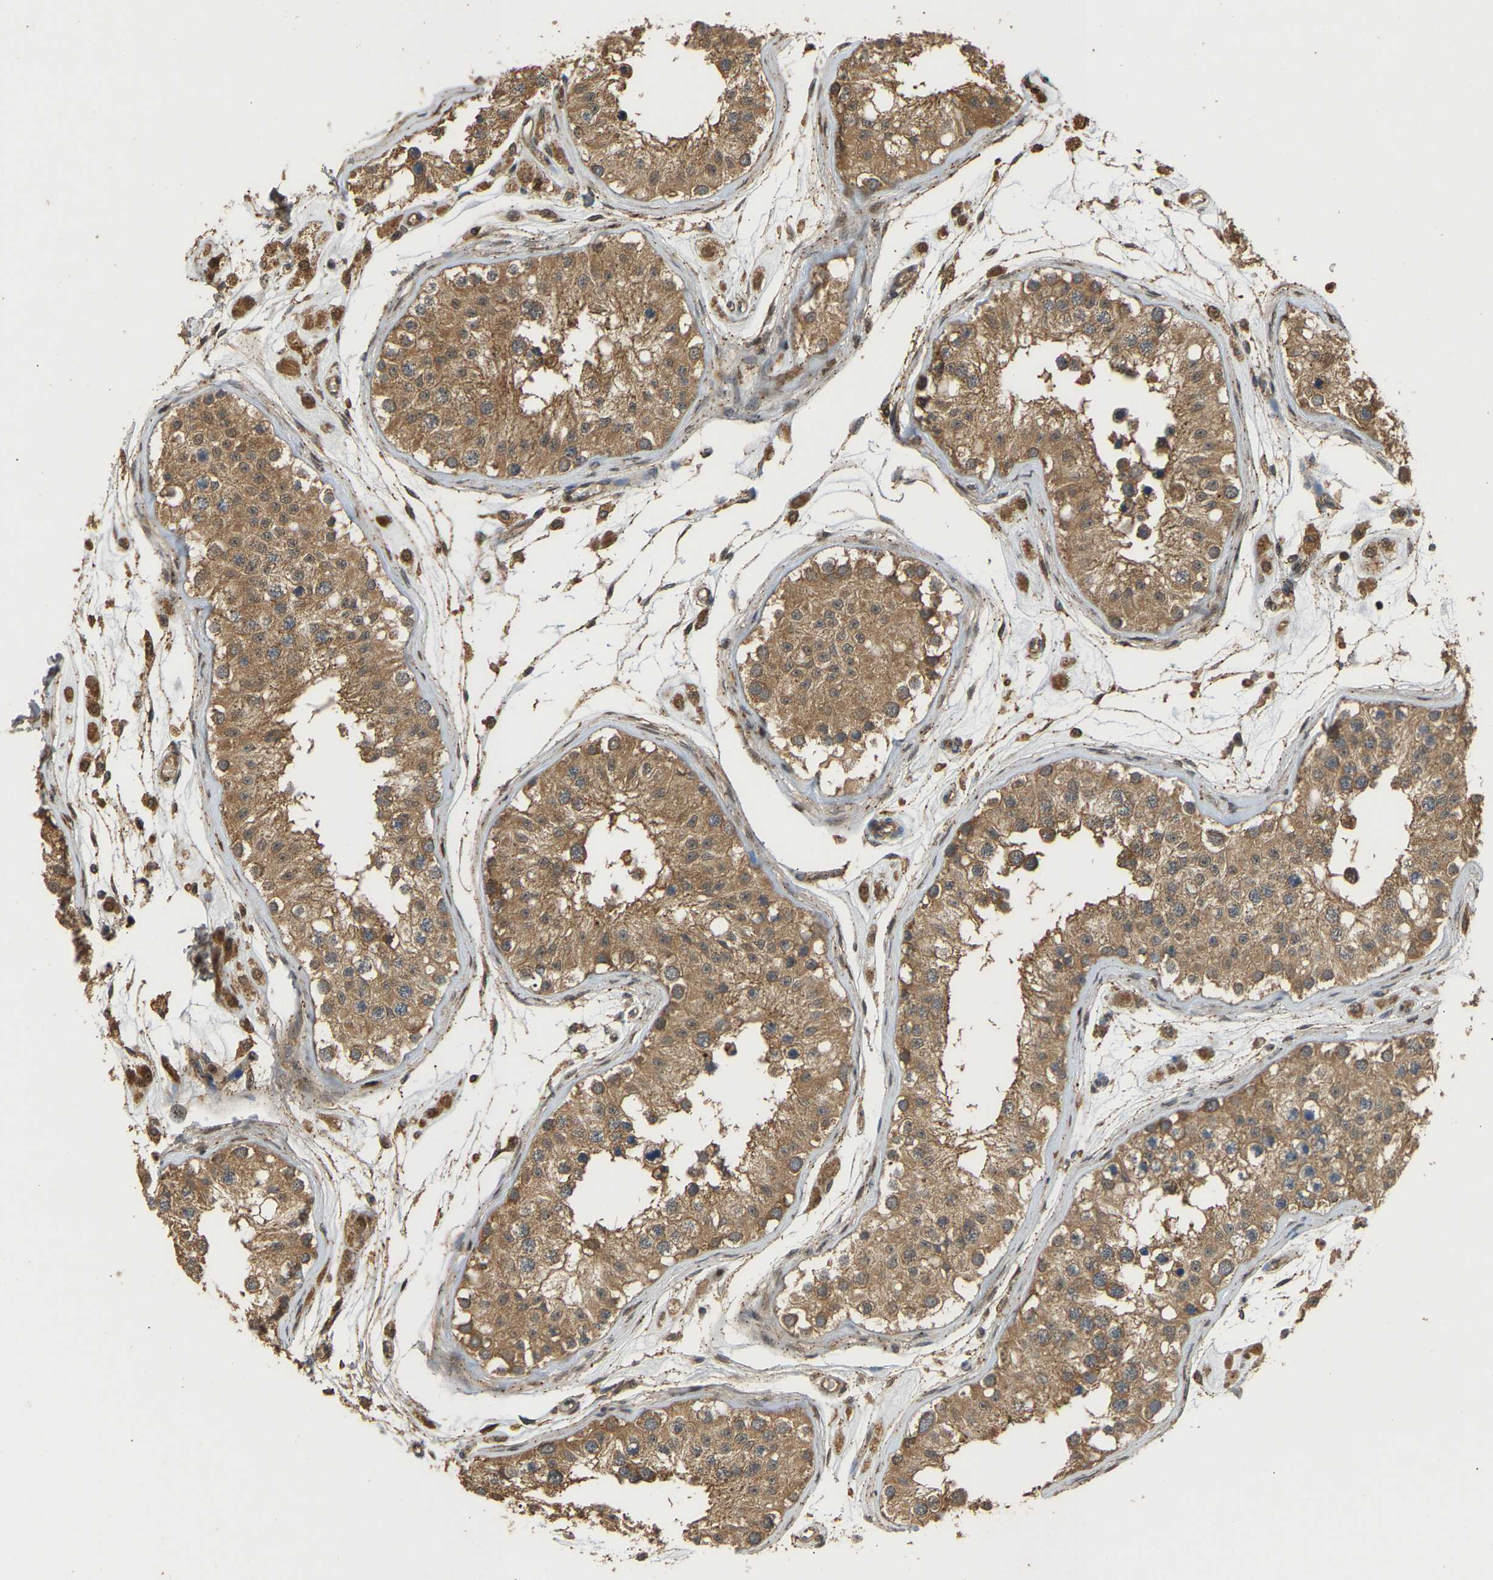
{"staining": {"intensity": "strong", "quantity": ">75%", "location": "cytoplasmic/membranous"}, "tissue": "testis", "cell_type": "Cells in seminiferous ducts", "image_type": "normal", "snomed": [{"axis": "morphology", "description": "Normal tissue, NOS"}, {"axis": "morphology", "description": "Adenocarcinoma, metastatic, NOS"}, {"axis": "topography", "description": "Testis"}], "caption": "Human testis stained for a protein (brown) displays strong cytoplasmic/membranous positive expression in approximately >75% of cells in seminiferous ducts.", "gene": "ENSG00000282218", "patient": {"sex": "male", "age": 26}}